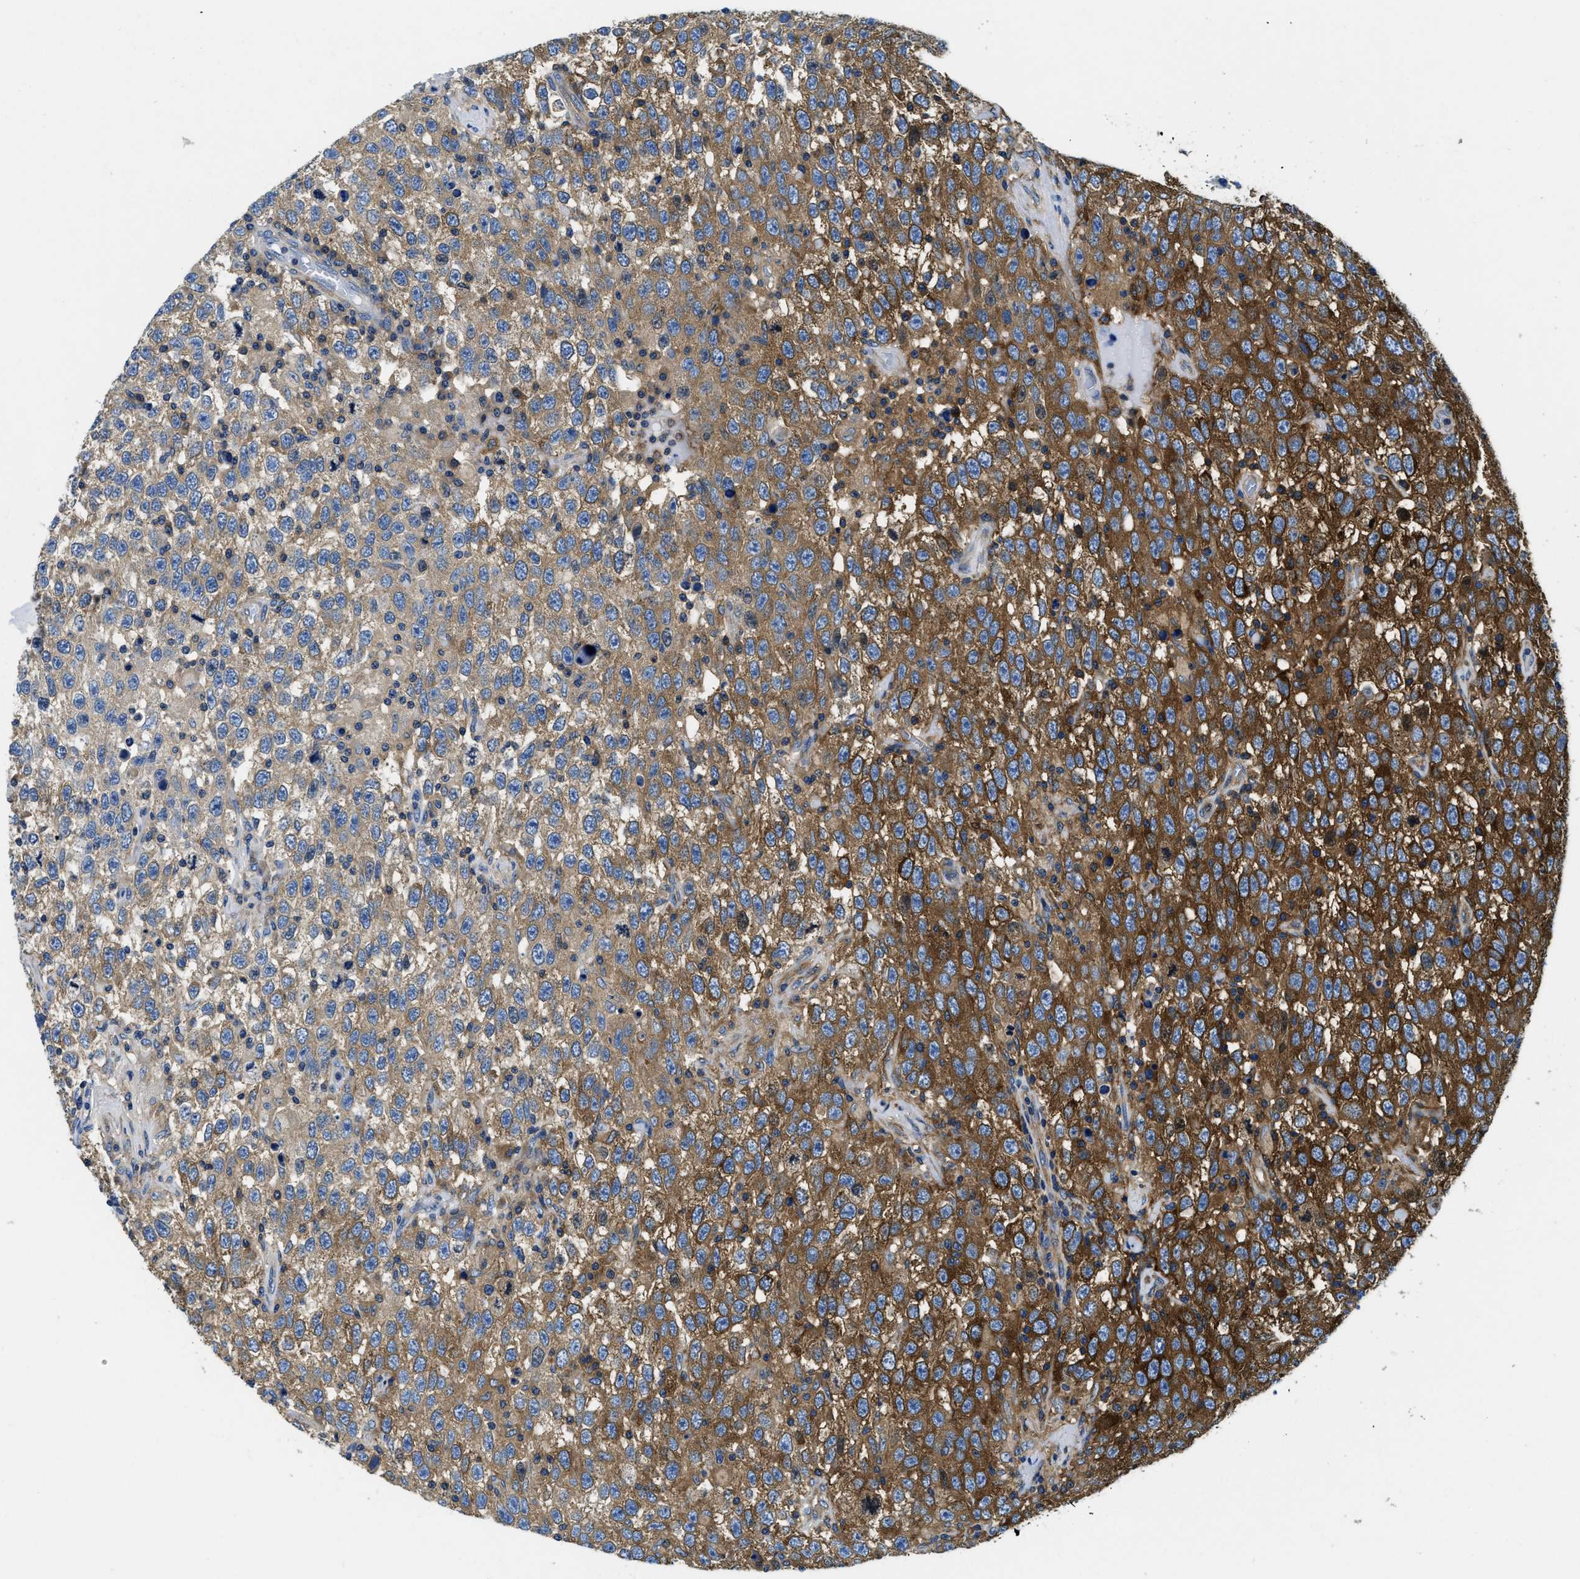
{"staining": {"intensity": "moderate", "quantity": ">75%", "location": "cytoplasmic/membranous"}, "tissue": "testis cancer", "cell_type": "Tumor cells", "image_type": "cancer", "snomed": [{"axis": "morphology", "description": "Seminoma, NOS"}, {"axis": "topography", "description": "Testis"}], "caption": "Immunohistochemical staining of testis cancer reveals medium levels of moderate cytoplasmic/membranous expression in approximately >75% of tumor cells.", "gene": "STAT2", "patient": {"sex": "male", "age": 41}}